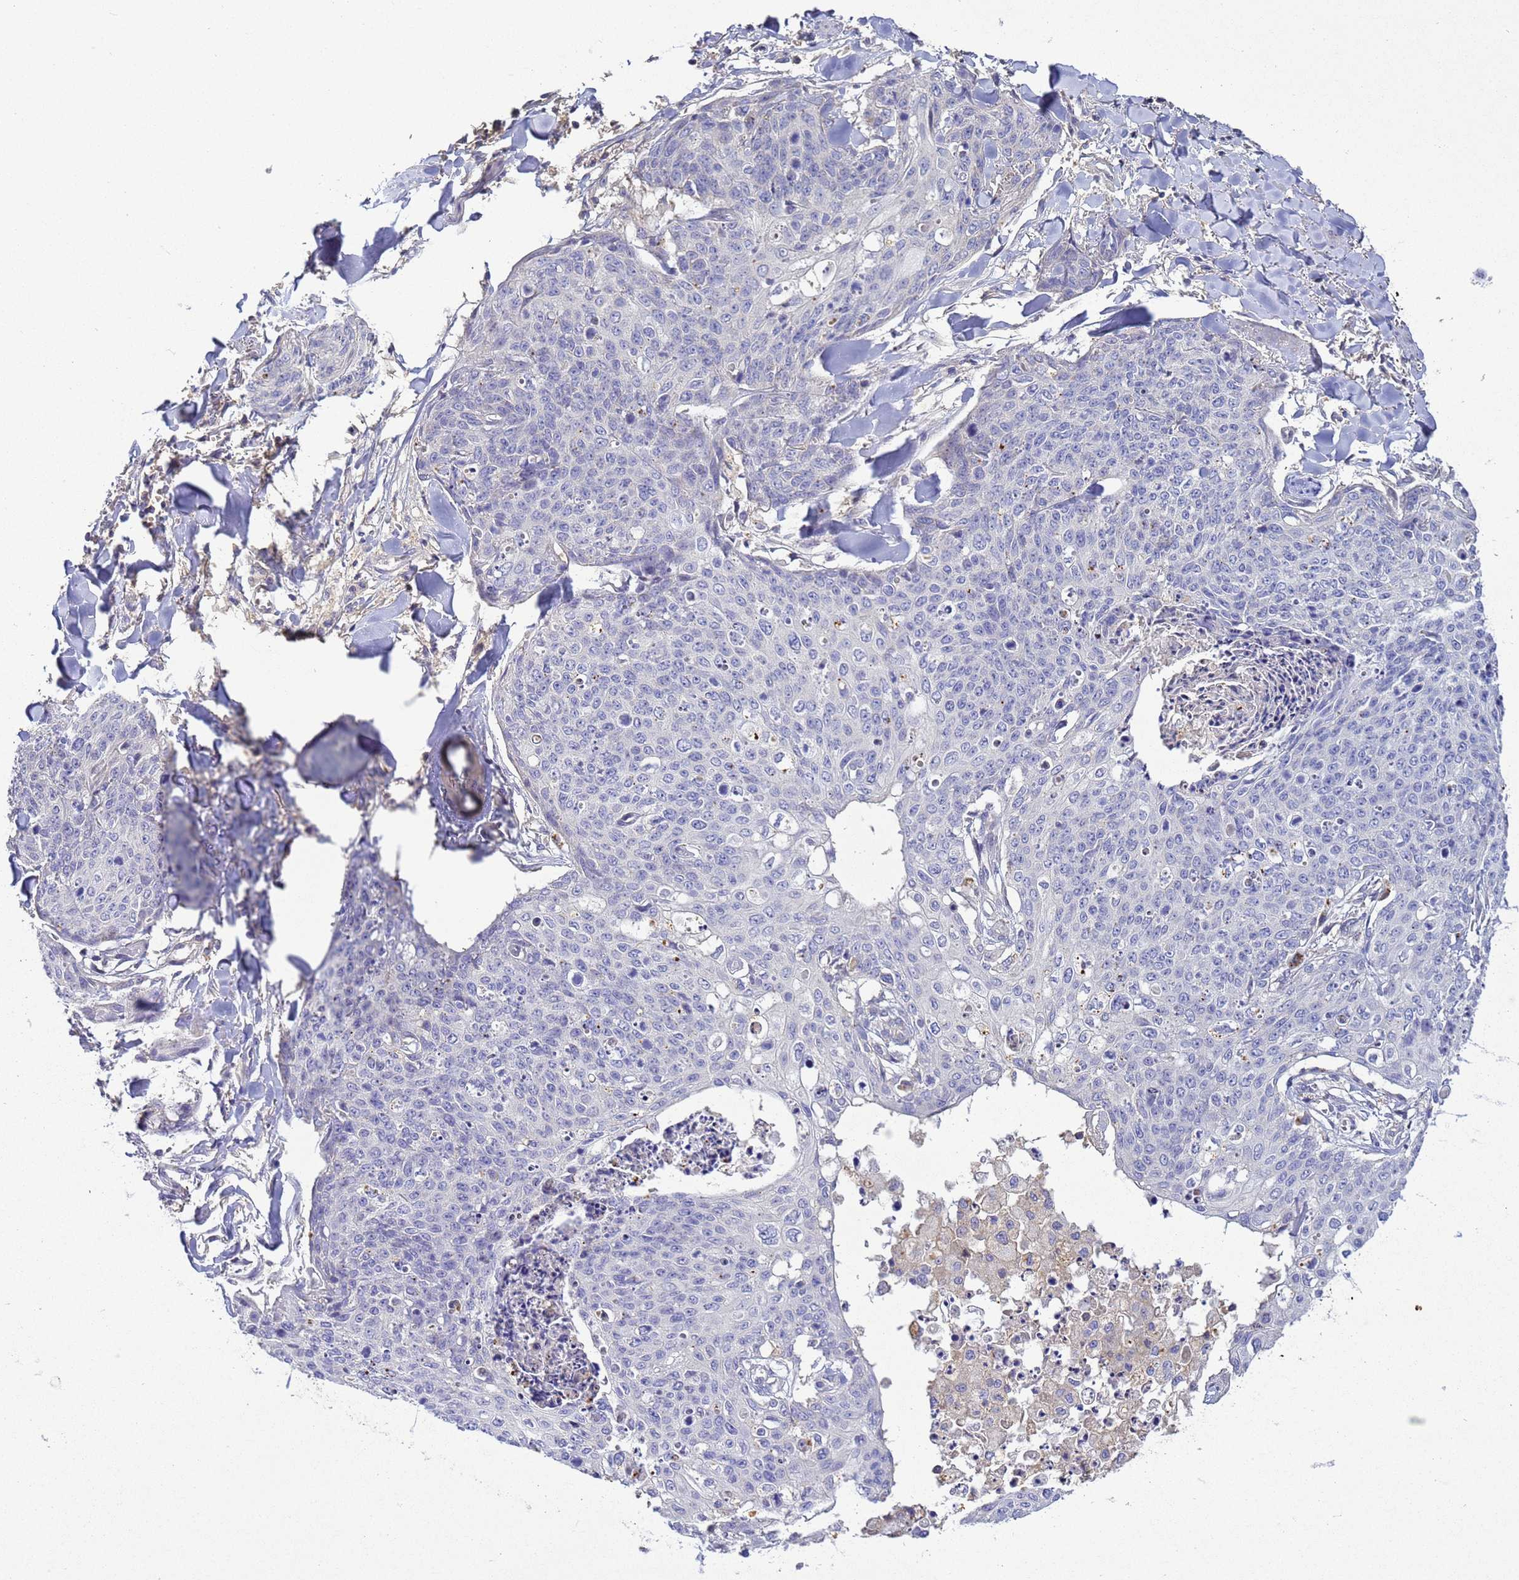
{"staining": {"intensity": "negative", "quantity": "none", "location": "none"}, "tissue": "skin cancer", "cell_type": "Tumor cells", "image_type": "cancer", "snomed": [{"axis": "morphology", "description": "Squamous cell carcinoma, NOS"}, {"axis": "topography", "description": "Skin"}, {"axis": "topography", "description": "Vulva"}], "caption": "Tumor cells show no significant protein staining in skin cancer (squamous cell carcinoma).", "gene": "TBCD", "patient": {"sex": "female", "age": 85}}